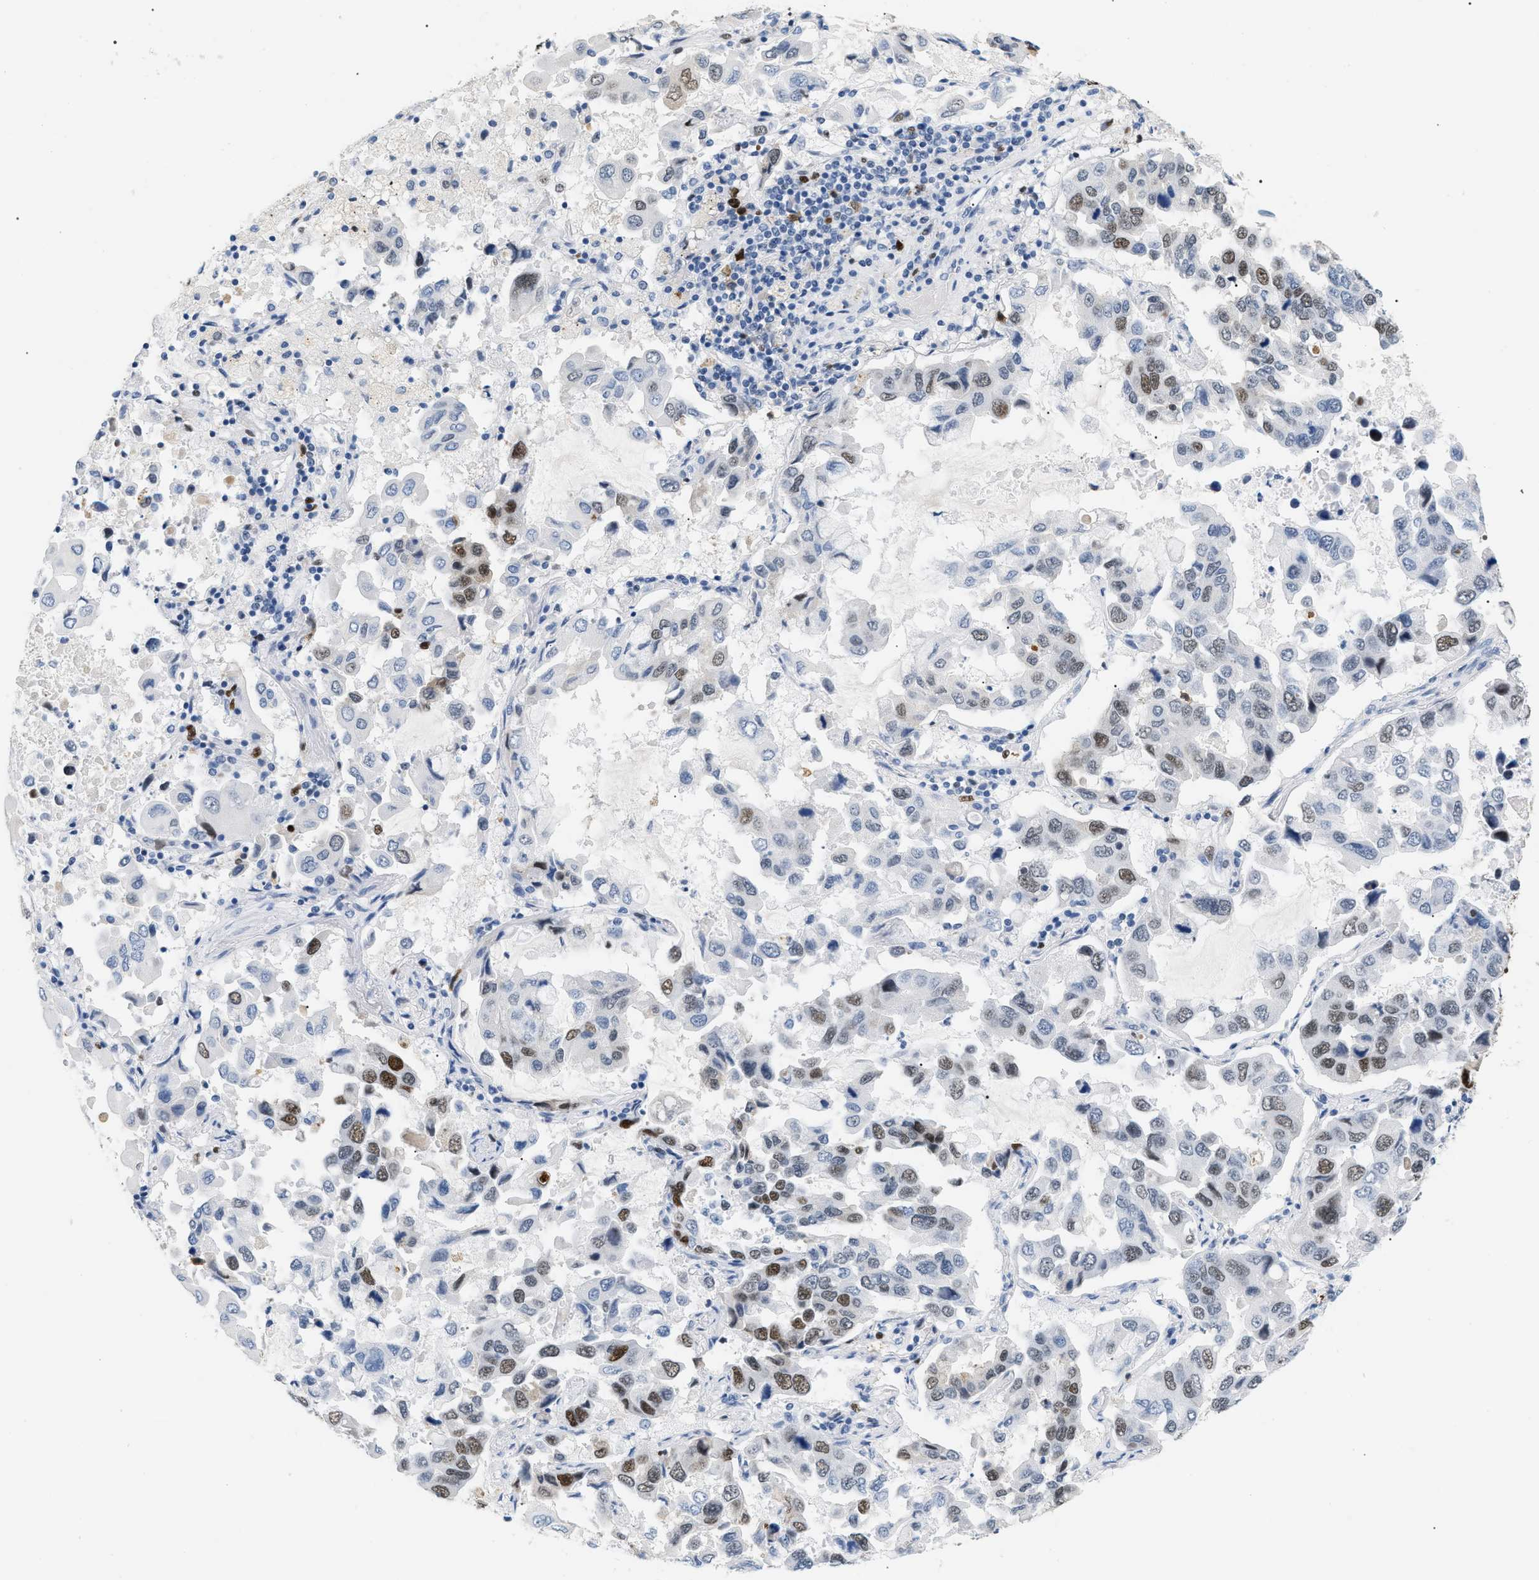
{"staining": {"intensity": "moderate", "quantity": "25%-75%", "location": "nuclear"}, "tissue": "lung cancer", "cell_type": "Tumor cells", "image_type": "cancer", "snomed": [{"axis": "morphology", "description": "Adenocarcinoma, NOS"}, {"axis": "topography", "description": "Lung"}], "caption": "Protein analysis of lung cancer tissue shows moderate nuclear staining in approximately 25%-75% of tumor cells.", "gene": "MCM7", "patient": {"sex": "male", "age": 64}}